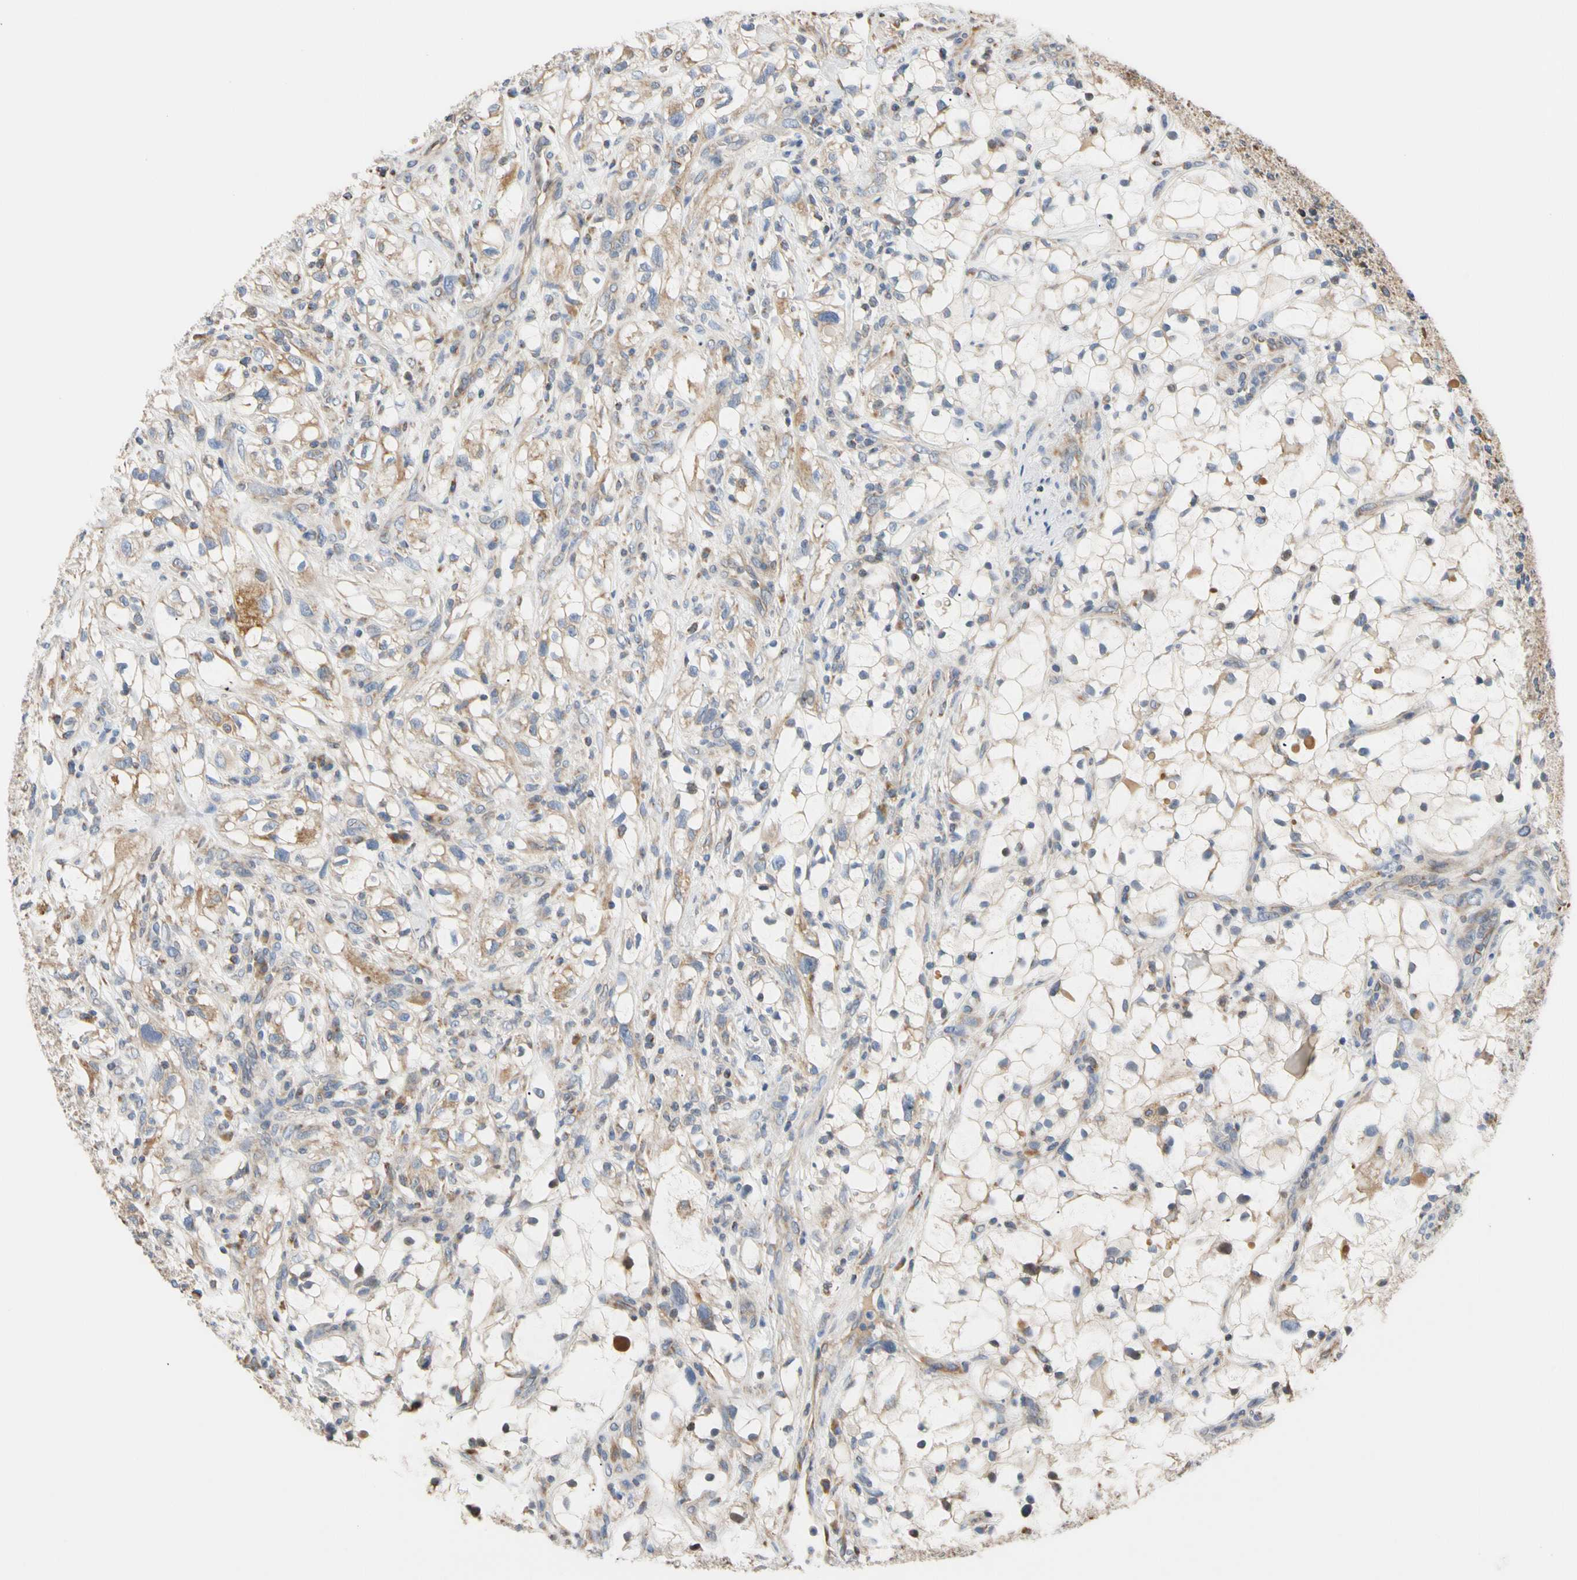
{"staining": {"intensity": "negative", "quantity": "none", "location": "none"}, "tissue": "renal cancer", "cell_type": "Tumor cells", "image_type": "cancer", "snomed": [{"axis": "morphology", "description": "Adenocarcinoma, NOS"}, {"axis": "topography", "description": "Kidney"}], "caption": "Image shows no protein staining in tumor cells of renal cancer (adenocarcinoma) tissue.", "gene": "PLGRKT", "patient": {"sex": "female", "age": 60}}